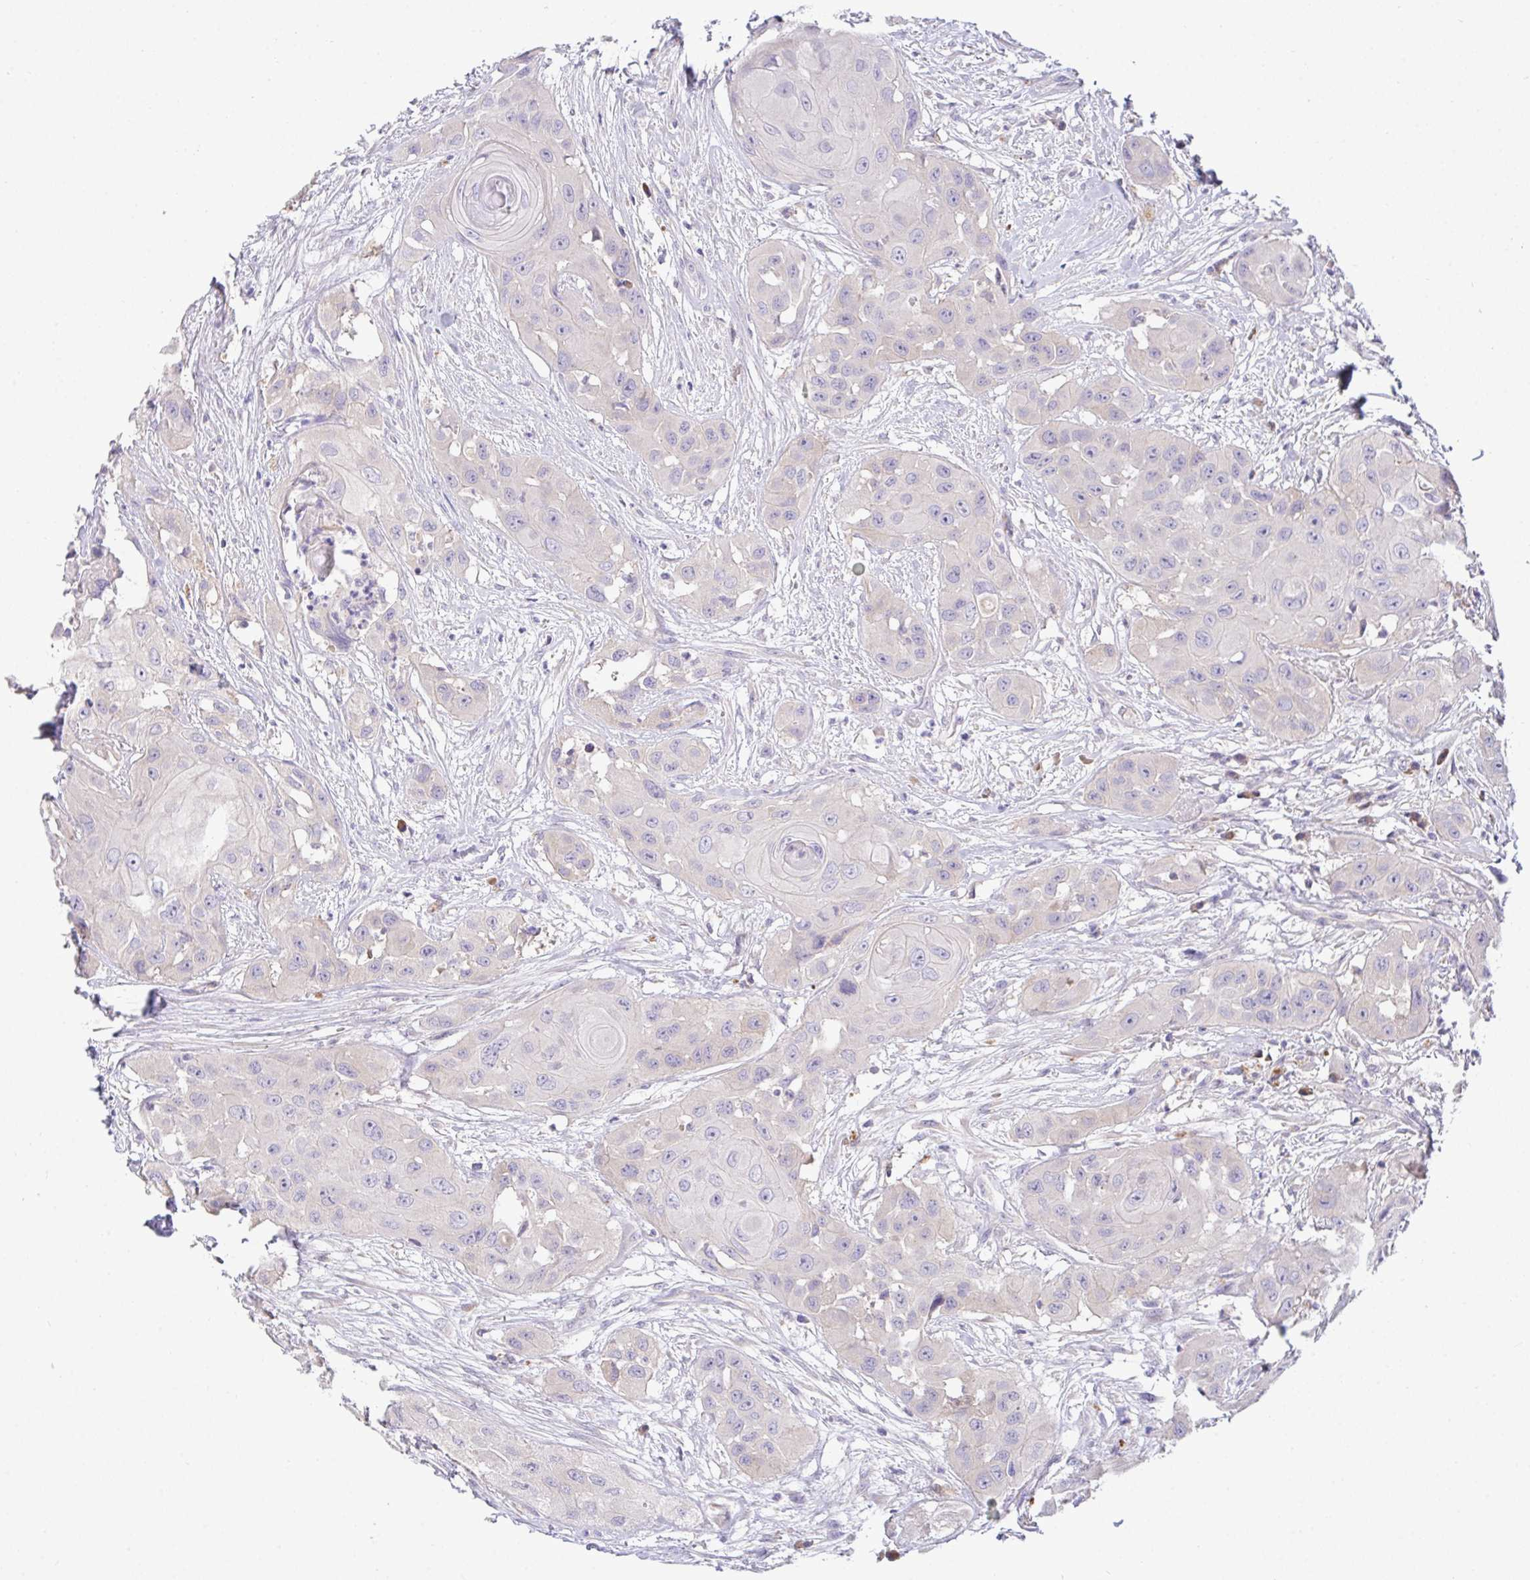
{"staining": {"intensity": "weak", "quantity": "<25%", "location": "nuclear"}, "tissue": "head and neck cancer", "cell_type": "Tumor cells", "image_type": "cancer", "snomed": [{"axis": "morphology", "description": "Squamous cell carcinoma, NOS"}, {"axis": "topography", "description": "Head-Neck"}], "caption": "IHC histopathology image of neoplastic tissue: head and neck cancer (squamous cell carcinoma) stained with DAB exhibits no significant protein expression in tumor cells.", "gene": "ZNF581", "patient": {"sex": "male", "age": 83}}